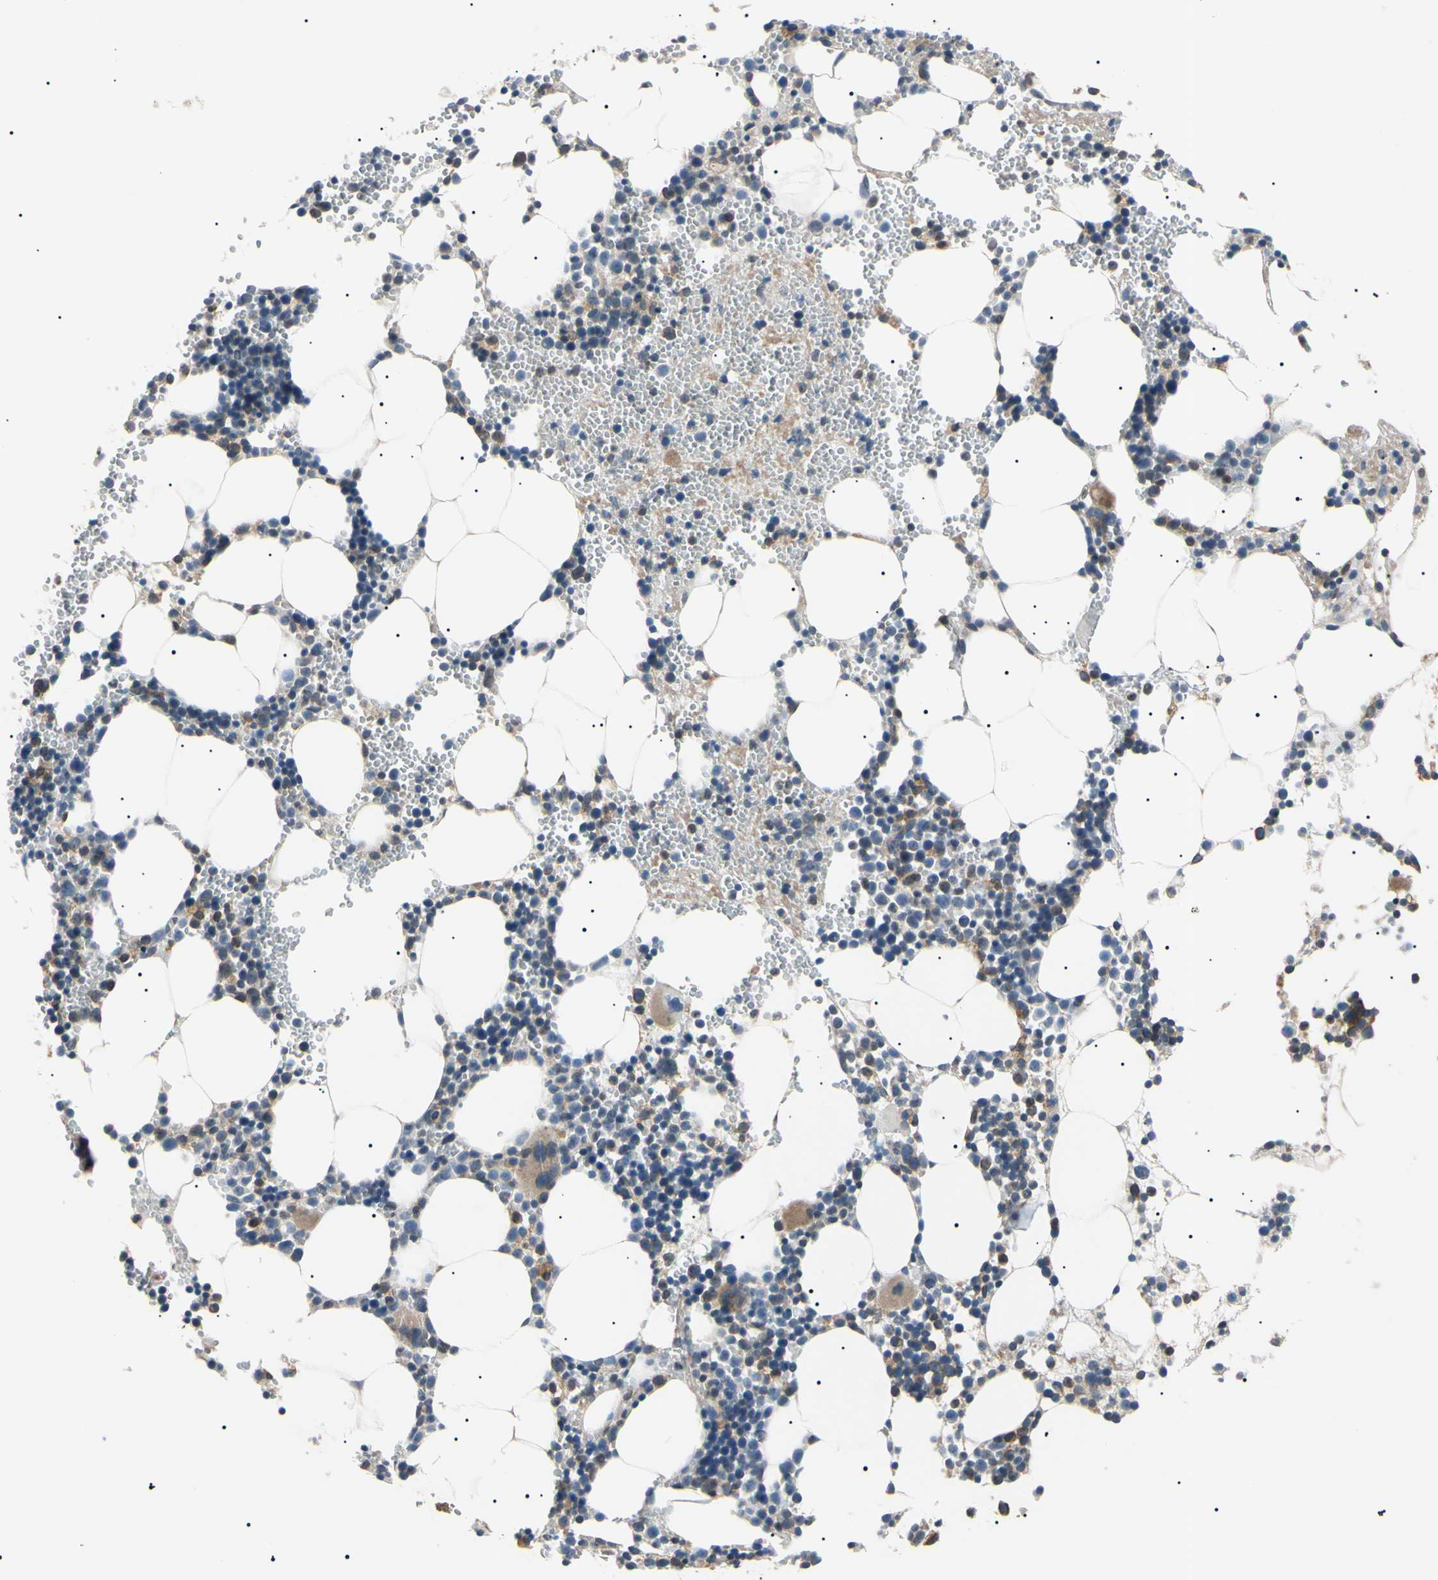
{"staining": {"intensity": "moderate", "quantity": "<25%", "location": "cytoplasmic/membranous"}, "tissue": "bone marrow", "cell_type": "Hematopoietic cells", "image_type": "normal", "snomed": [{"axis": "morphology", "description": "Normal tissue, NOS"}, {"axis": "morphology", "description": "Inflammation, NOS"}, {"axis": "topography", "description": "Bone marrow"}], "caption": "A high-resolution image shows immunohistochemistry staining of normal bone marrow, which exhibits moderate cytoplasmic/membranous positivity in about <25% of hematopoietic cells.", "gene": "VAPA", "patient": {"sex": "male", "age": 42}}